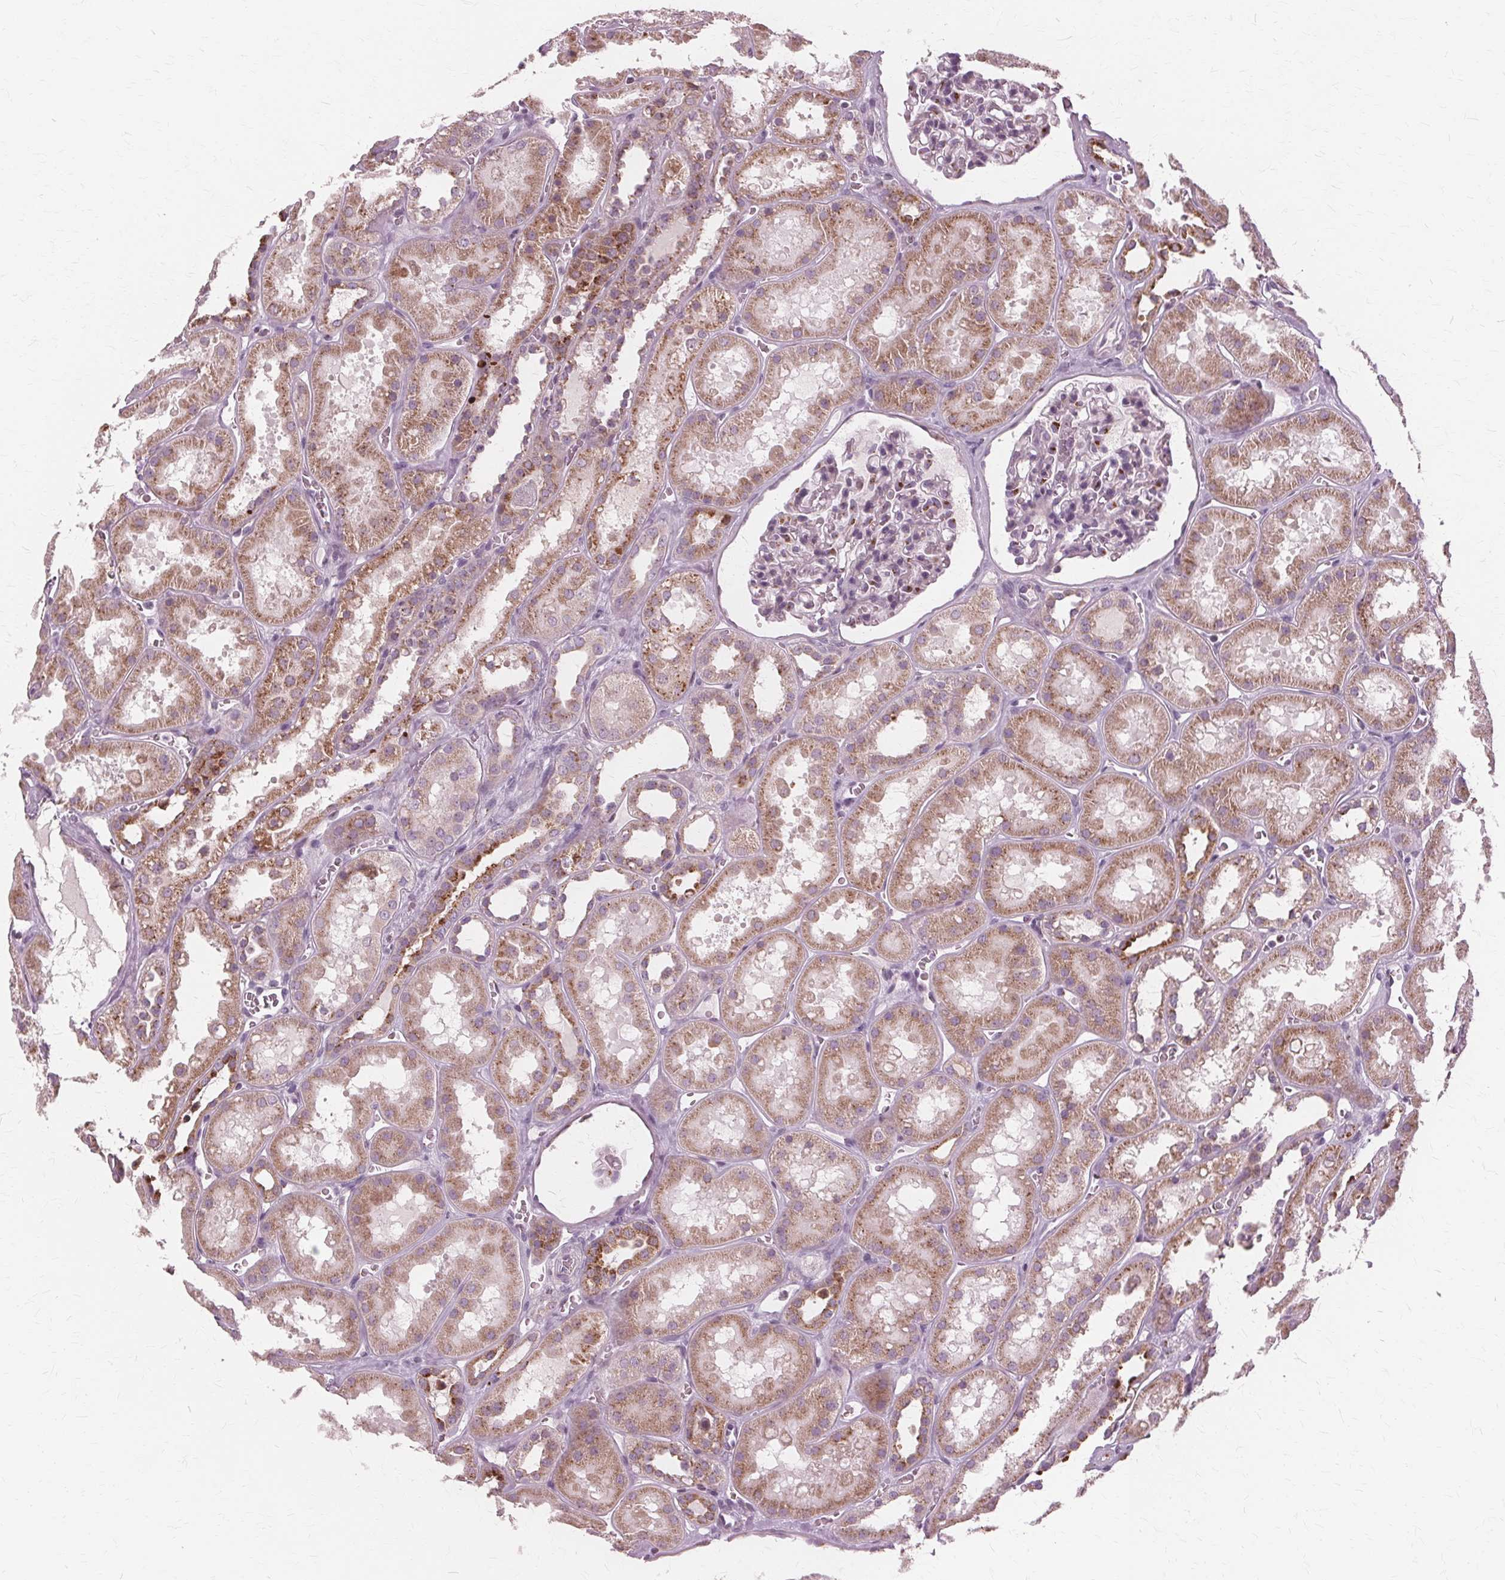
{"staining": {"intensity": "moderate", "quantity": "<25%", "location": "cytoplasmic/membranous"}, "tissue": "kidney", "cell_type": "Cells in glomeruli", "image_type": "normal", "snomed": [{"axis": "morphology", "description": "Normal tissue, NOS"}, {"axis": "topography", "description": "Kidney"}], "caption": "Immunohistochemical staining of unremarkable human kidney displays <25% levels of moderate cytoplasmic/membranous protein staining in approximately <25% of cells in glomeruli. The protein of interest is shown in brown color, while the nuclei are stained blue.", "gene": "DNASE2", "patient": {"sex": "female", "age": 41}}